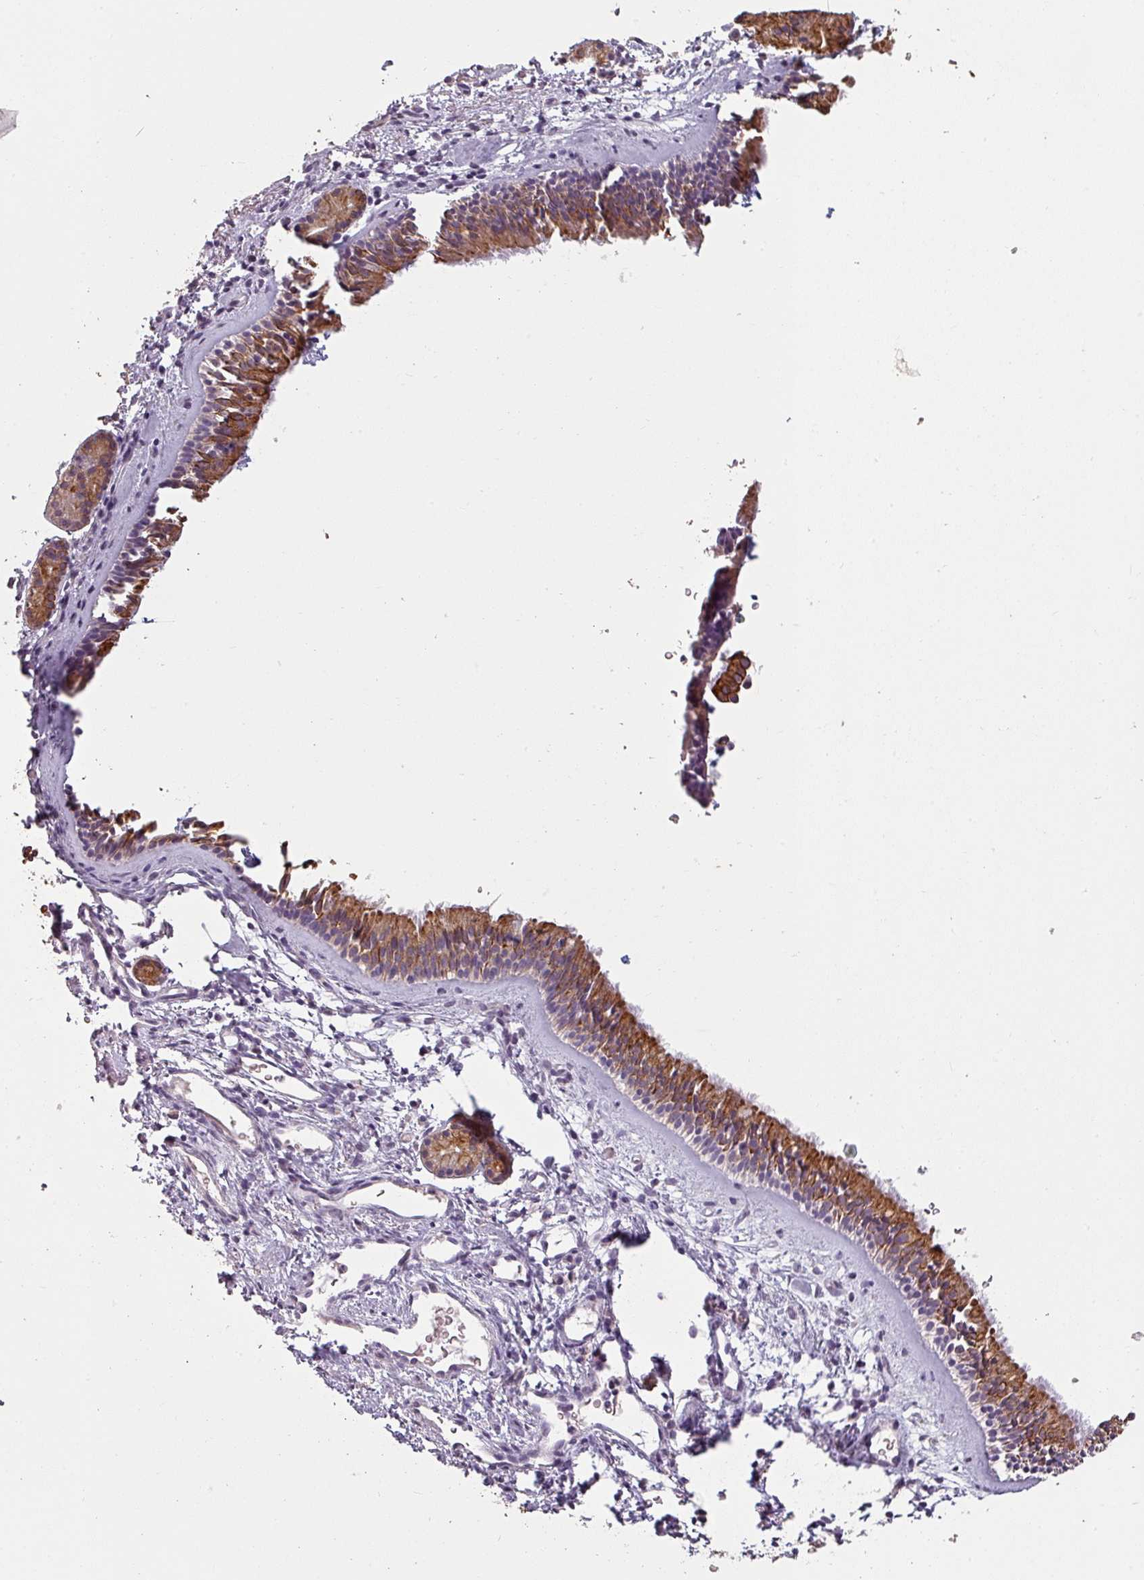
{"staining": {"intensity": "moderate", "quantity": "25%-75%", "location": "cytoplasmic/membranous"}, "tissue": "nasopharynx", "cell_type": "Respiratory epithelial cells", "image_type": "normal", "snomed": [{"axis": "morphology", "description": "Normal tissue, NOS"}, {"axis": "topography", "description": "Nasopharynx"}], "caption": "Protein analysis of normal nasopharynx shows moderate cytoplasmic/membranous expression in about 25%-75% of respiratory epithelial cells.", "gene": "LYPLA1", "patient": {"sex": "male", "age": 82}}